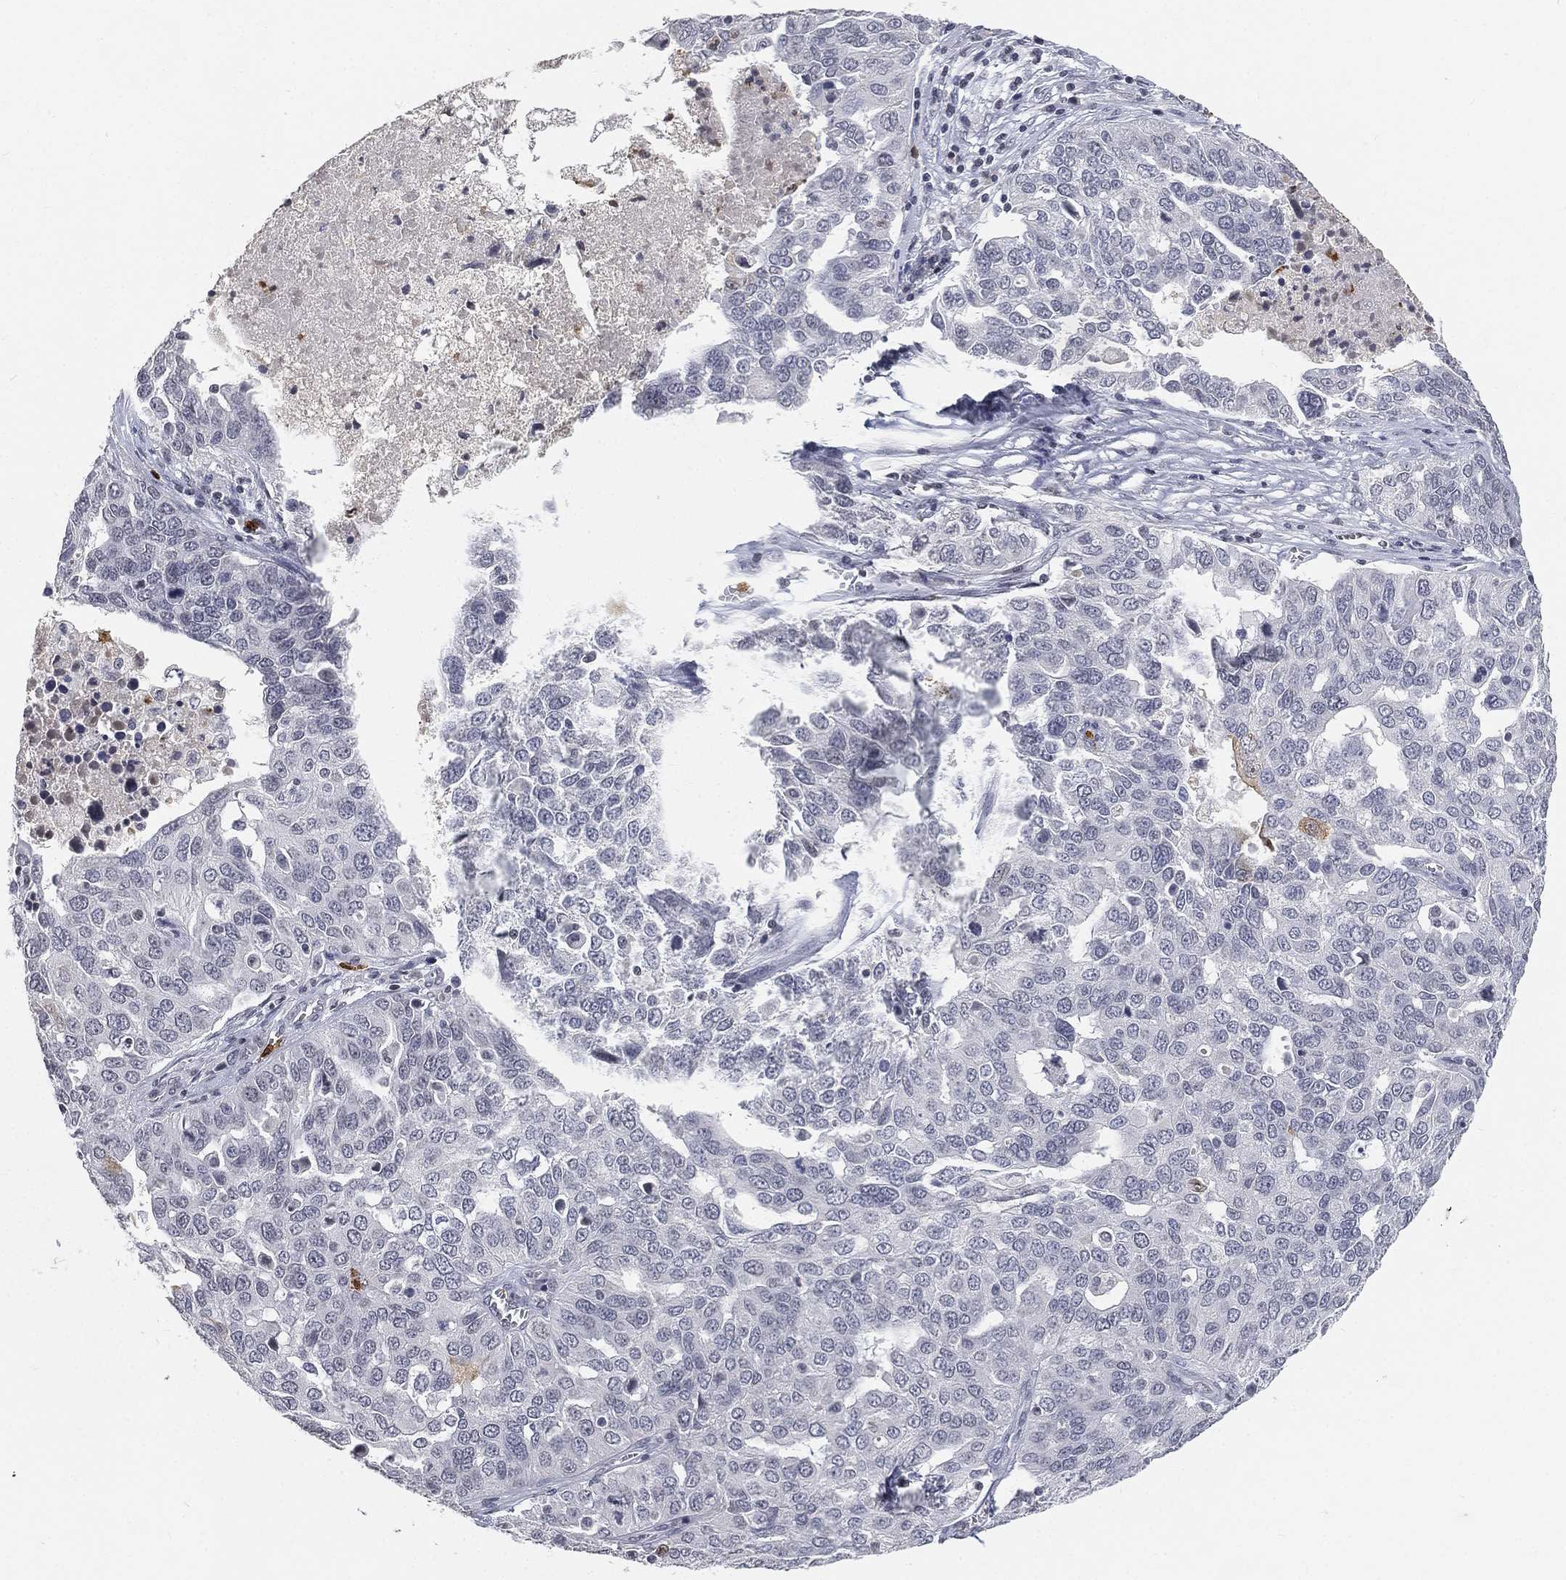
{"staining": {"intensity": "negative", "quantity": "none", "location": "none"}, "tissue": "ovarian cancer", "cell_type": "Tumor cells", "image_type": "cancer", "snomed": [{"axis": "morphology", "description": "Carcinoma, endometroid"}, {"axis": "topography", "description": "Soft tissue"}, {"axis": "topography", "description": "Ovary"}], "caption": "The immunohistochemistry (IHC) micrograph has no significant staining in tumor cells of endometroid carcinoma (ovarian) tissue.", "gene": "ARG1", "patient": {"sex": "female", "age": 52}}